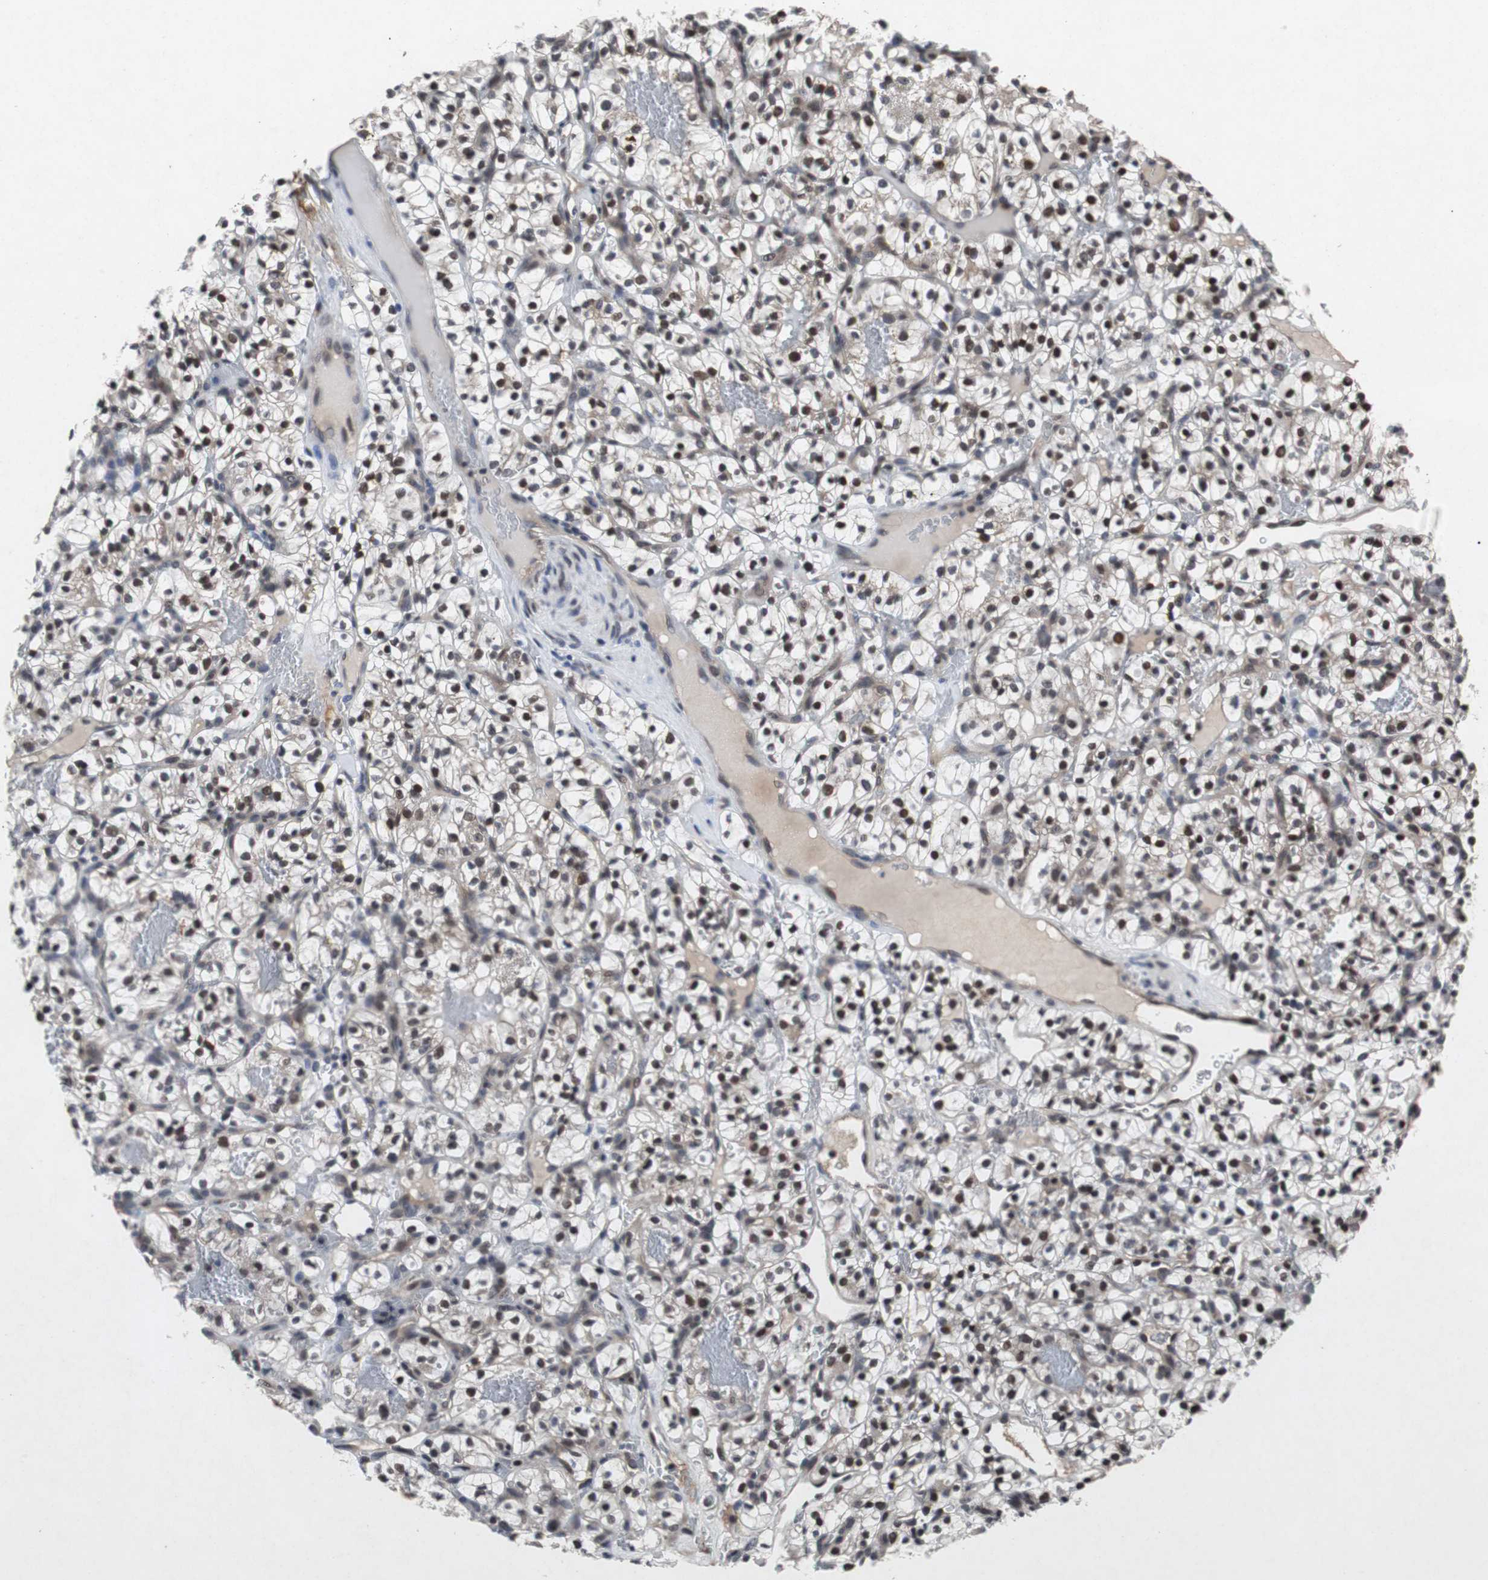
{"staining": {"intensity": "moderate", "quantity": "25%-75%", "location": "nuclear"}, "tissue": "renal cancer", "cell_type": "Tumor cells", "image_type": "cancer", "snomed": [{"axis": "morphology", "description": "Adenocarcinoma, NOS"}, {"axis": "topography", "description": "Kidney"}], "caption": "Immunohistochemical staining of renal adenocarcinoma displays moderate nuclear protein staining in about 25%-75% of tumor cells.", "gene": "TP63", "patient": {"sex": "female", "age": 57}}